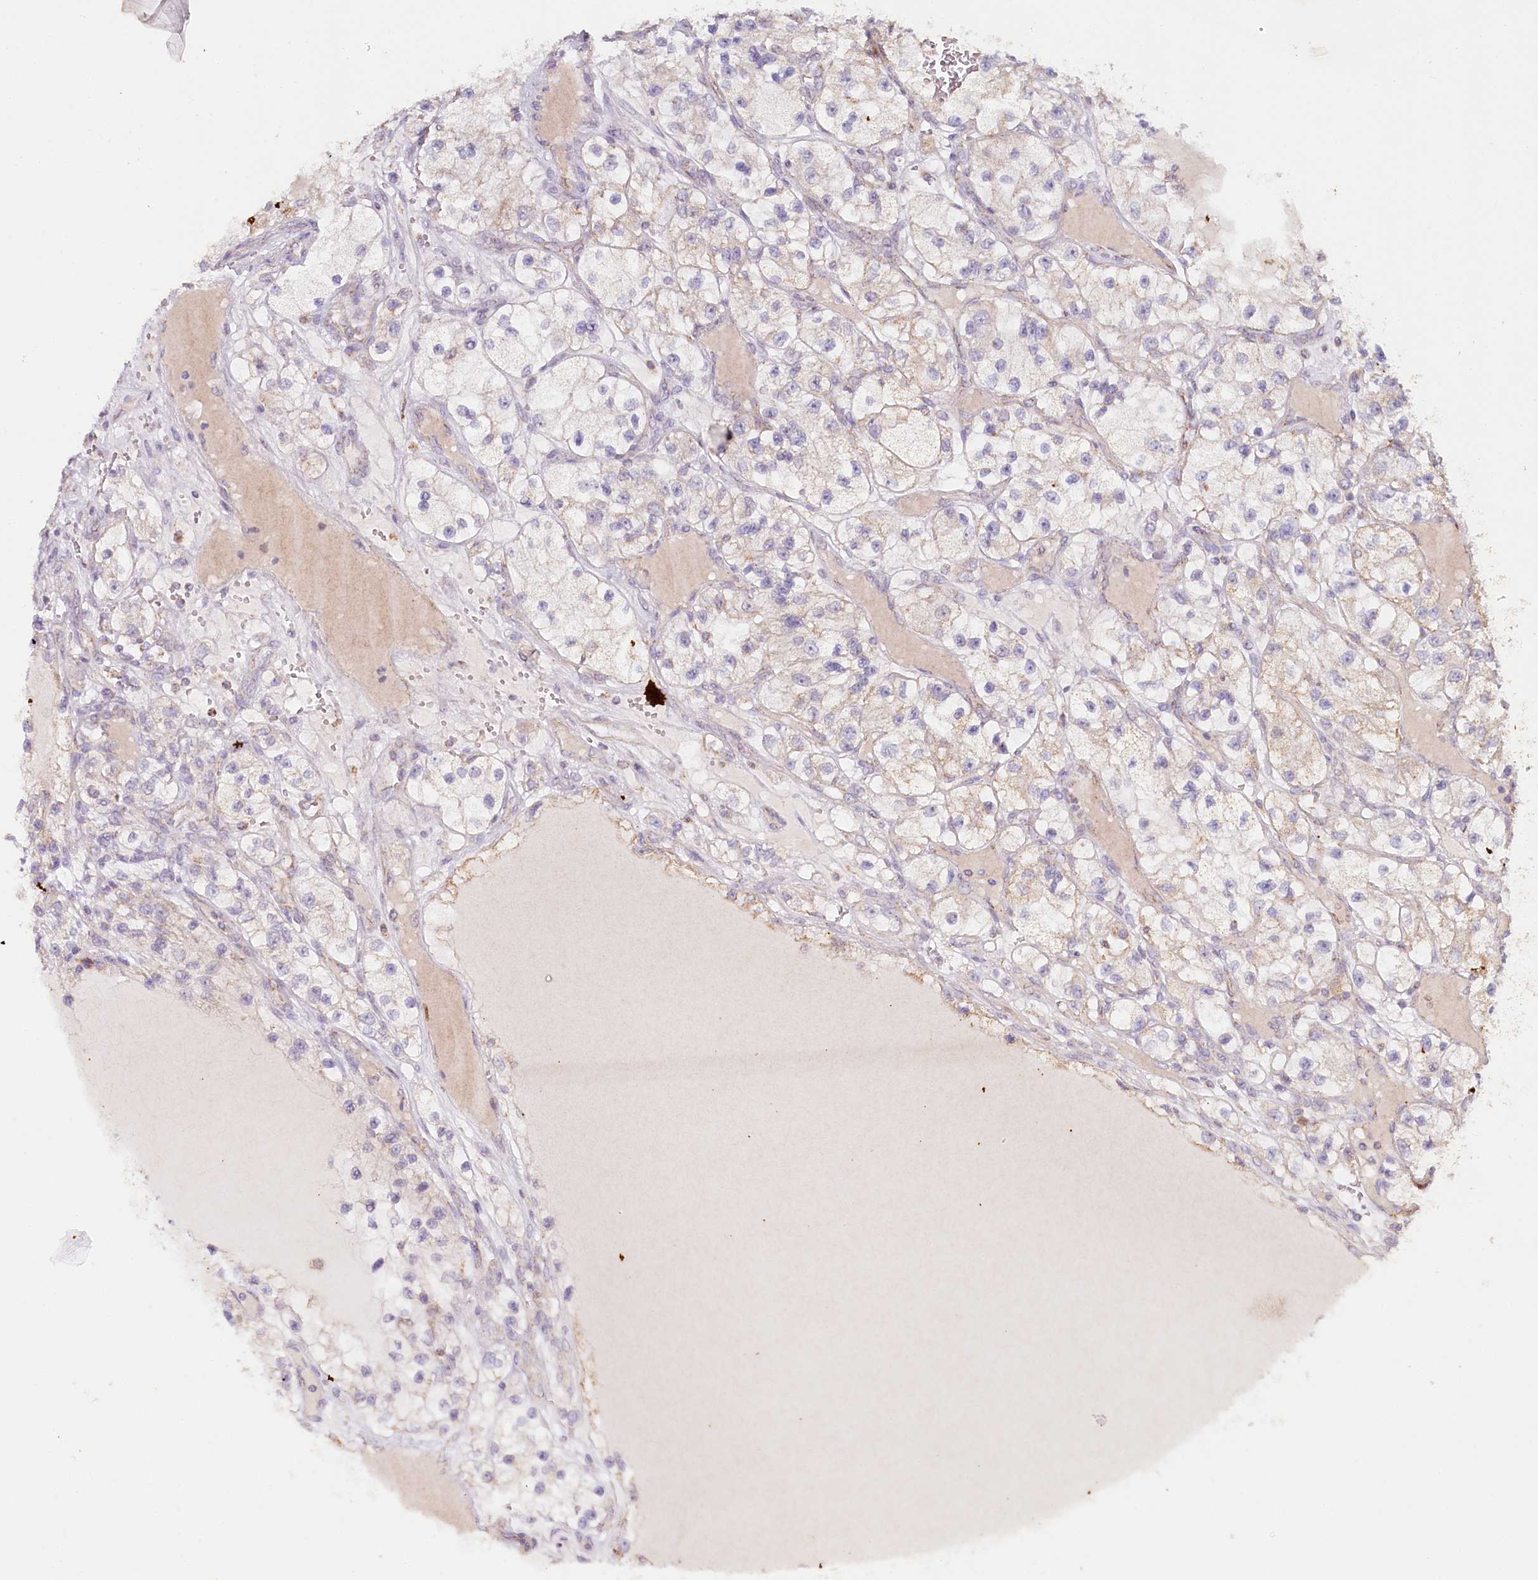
{"staining": {"intensity": "negative", "quantity": "none", "location": "none"}, "tissue": "renal cancer", "cell_type": "Tumor cells", "image_type": "cancer", "snomed": [{"axis": "morphology", "description": "Adenocarcinoma, NOS"}, {"axis": "topography", "description": "Kidney"}], "caption": "This image is of renal cancer (adenocarcinoma) stained with IHC to label a protein in brown with the nuclei are counter-stained blue. There is no expression in tumor cells. (DAB (3,3'-diaminobenzidine) immunohistochemistry (IHC) visualized using brightfield microscopy, high magnification).", "gene": "MMP25", "patient": {"sex": "female", "age": 57}}